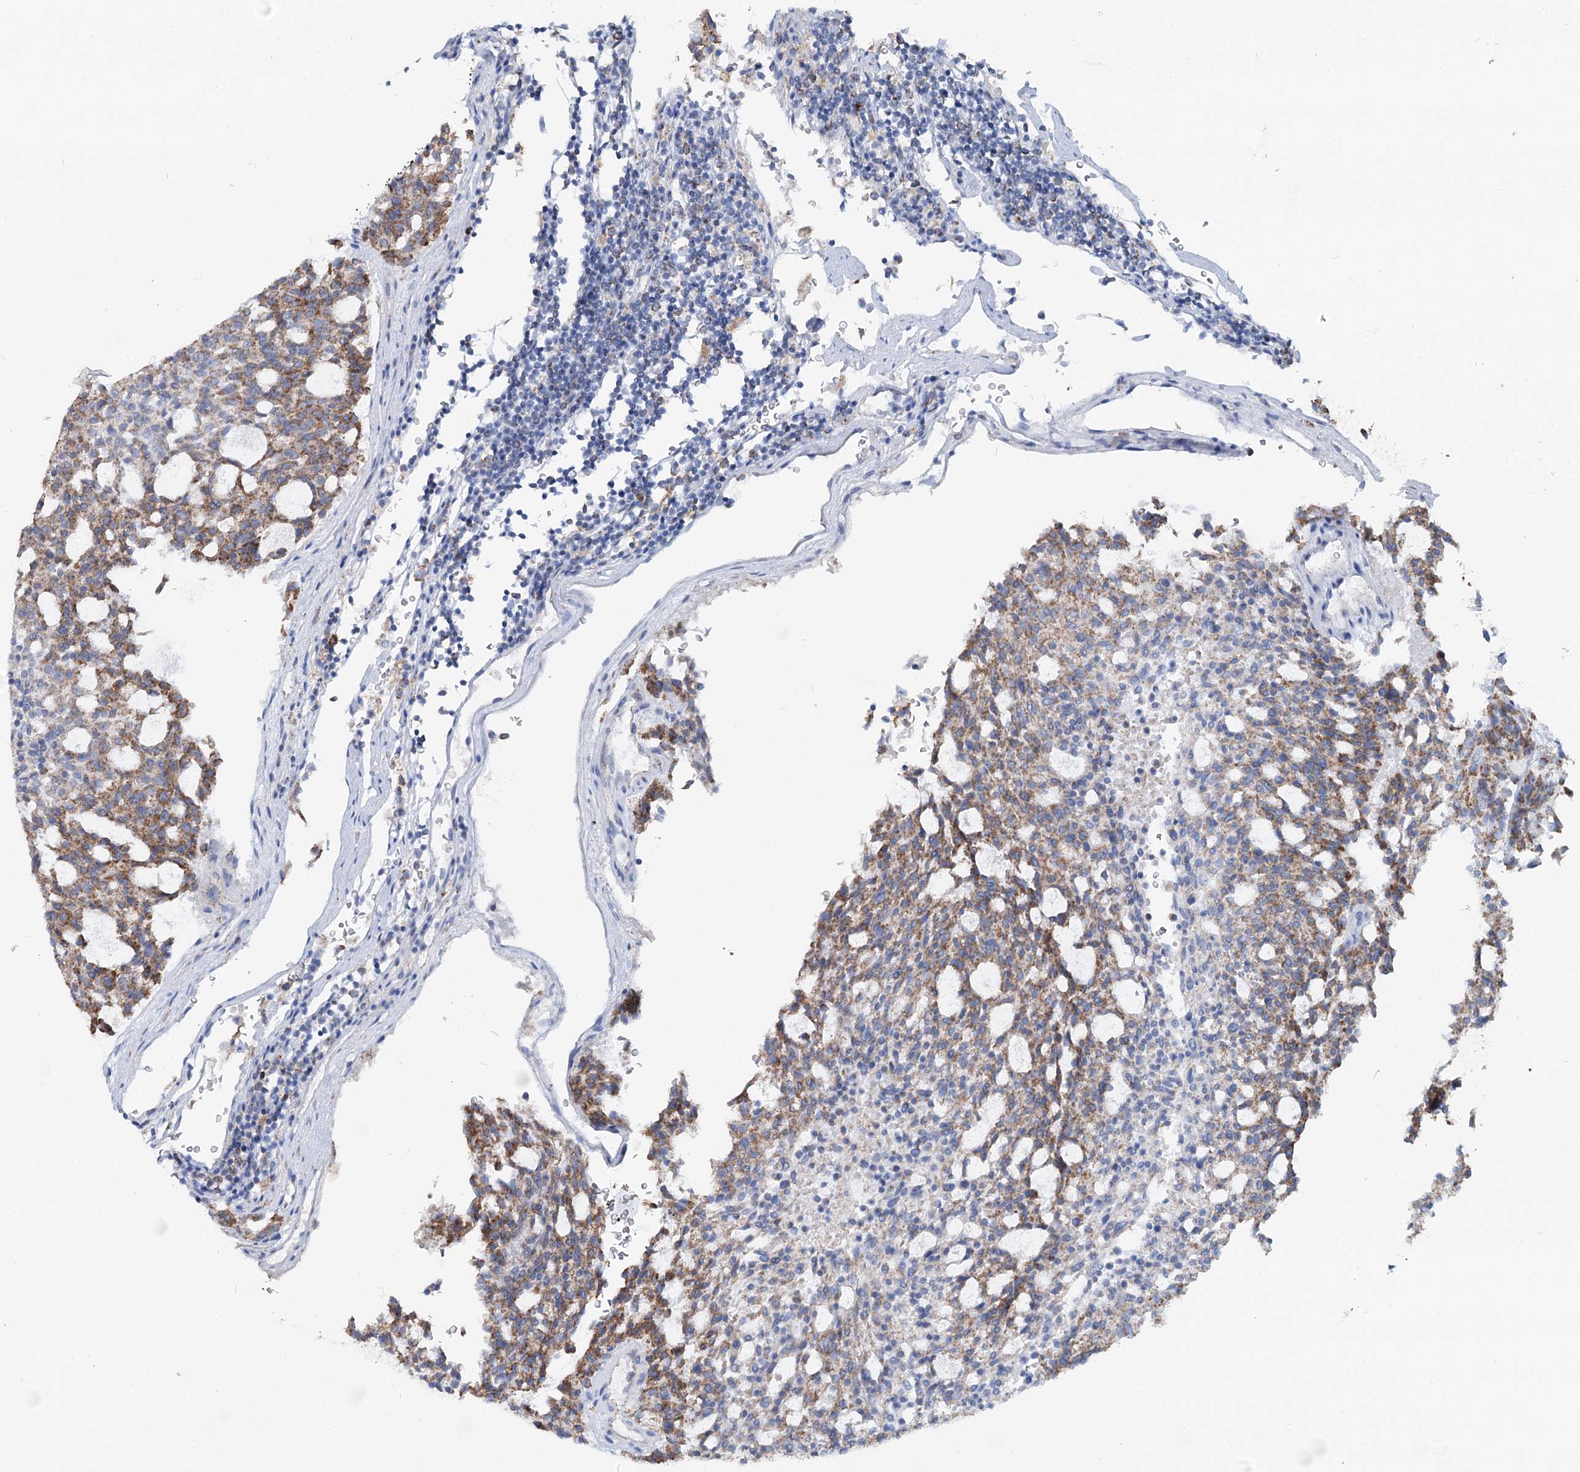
{"staining": {"intensity": "moderate", "quantity": ">75%", "location": "cytoplasmic/membranous"}, "tissue": "carcinoid", "cell_type": "Tumor cells", "image_type": "cancer", "snomed": [{"axis": "morphology", "description": "Carcinoid, malignant, NOS"}, {"axis": "topography", "description": "Pancreas"}], "caption": "Human carcinoid stained with a brown dye shows moderate cytoplasmic/membranous positive expression in approximately >75% of tumor cells.", "gene": "MCCC2", "patient": {"sex": "female", "age": 54}}